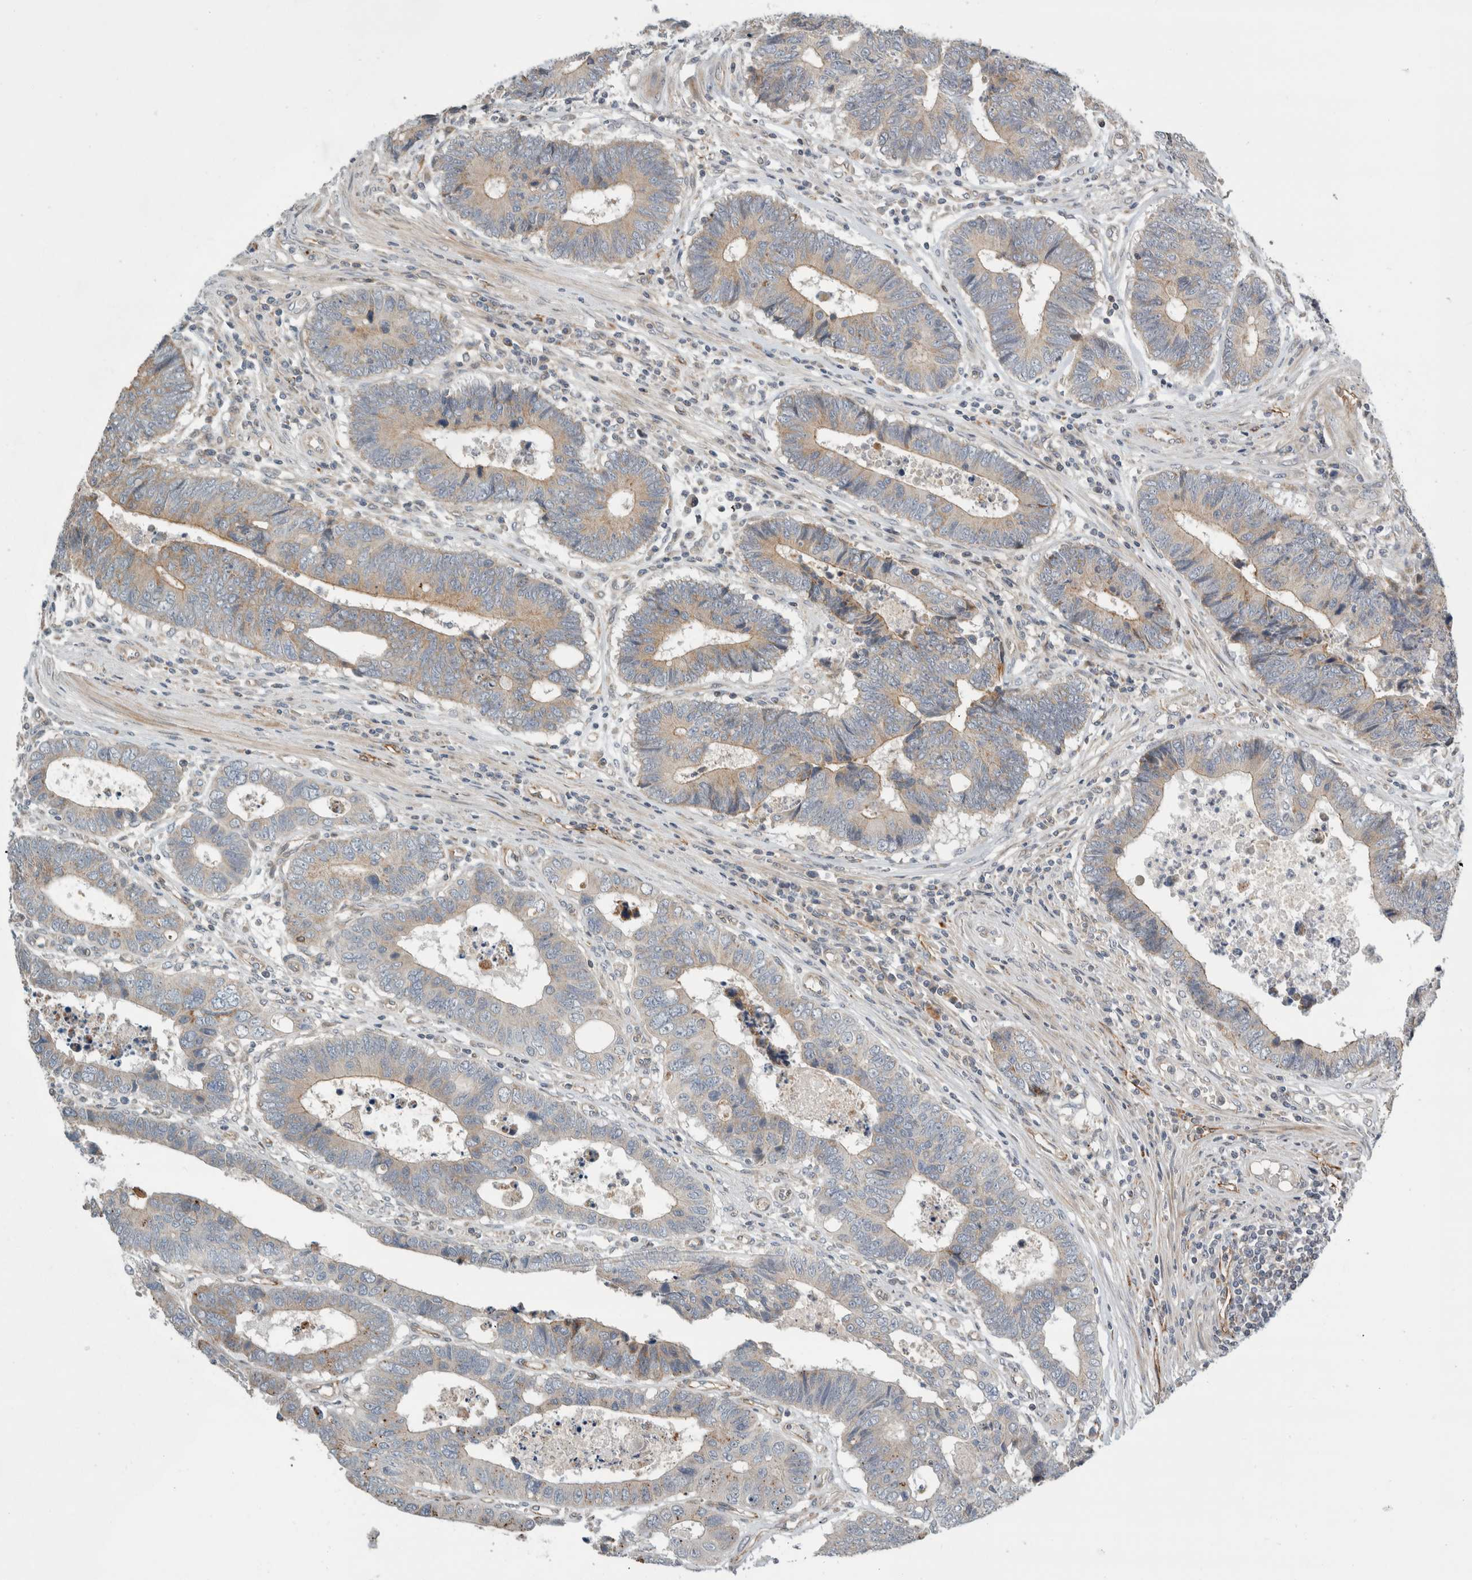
{"staining": {"intensity": "weak", "quantity": ">75%", "location": "cytoplasmic/membranous"}, "tissue": "colorectal cancer", "cell_type": "Tumor cells", "image_type": "cancer", "snomed": [{"axis": "morphology", "description": "Adenocarcinoma, NOS"}, {"axis": "topography", "description": "Rectum"}], "caption": "Immunohistochemical staining of colorectal adenocarcinoma demonstrates low levels of weak cytoplasmic/membranous protein staining in about >75% of tumor cells.", "gene": "KPNA5", "patient": {"sex": "male", "age": 84}}